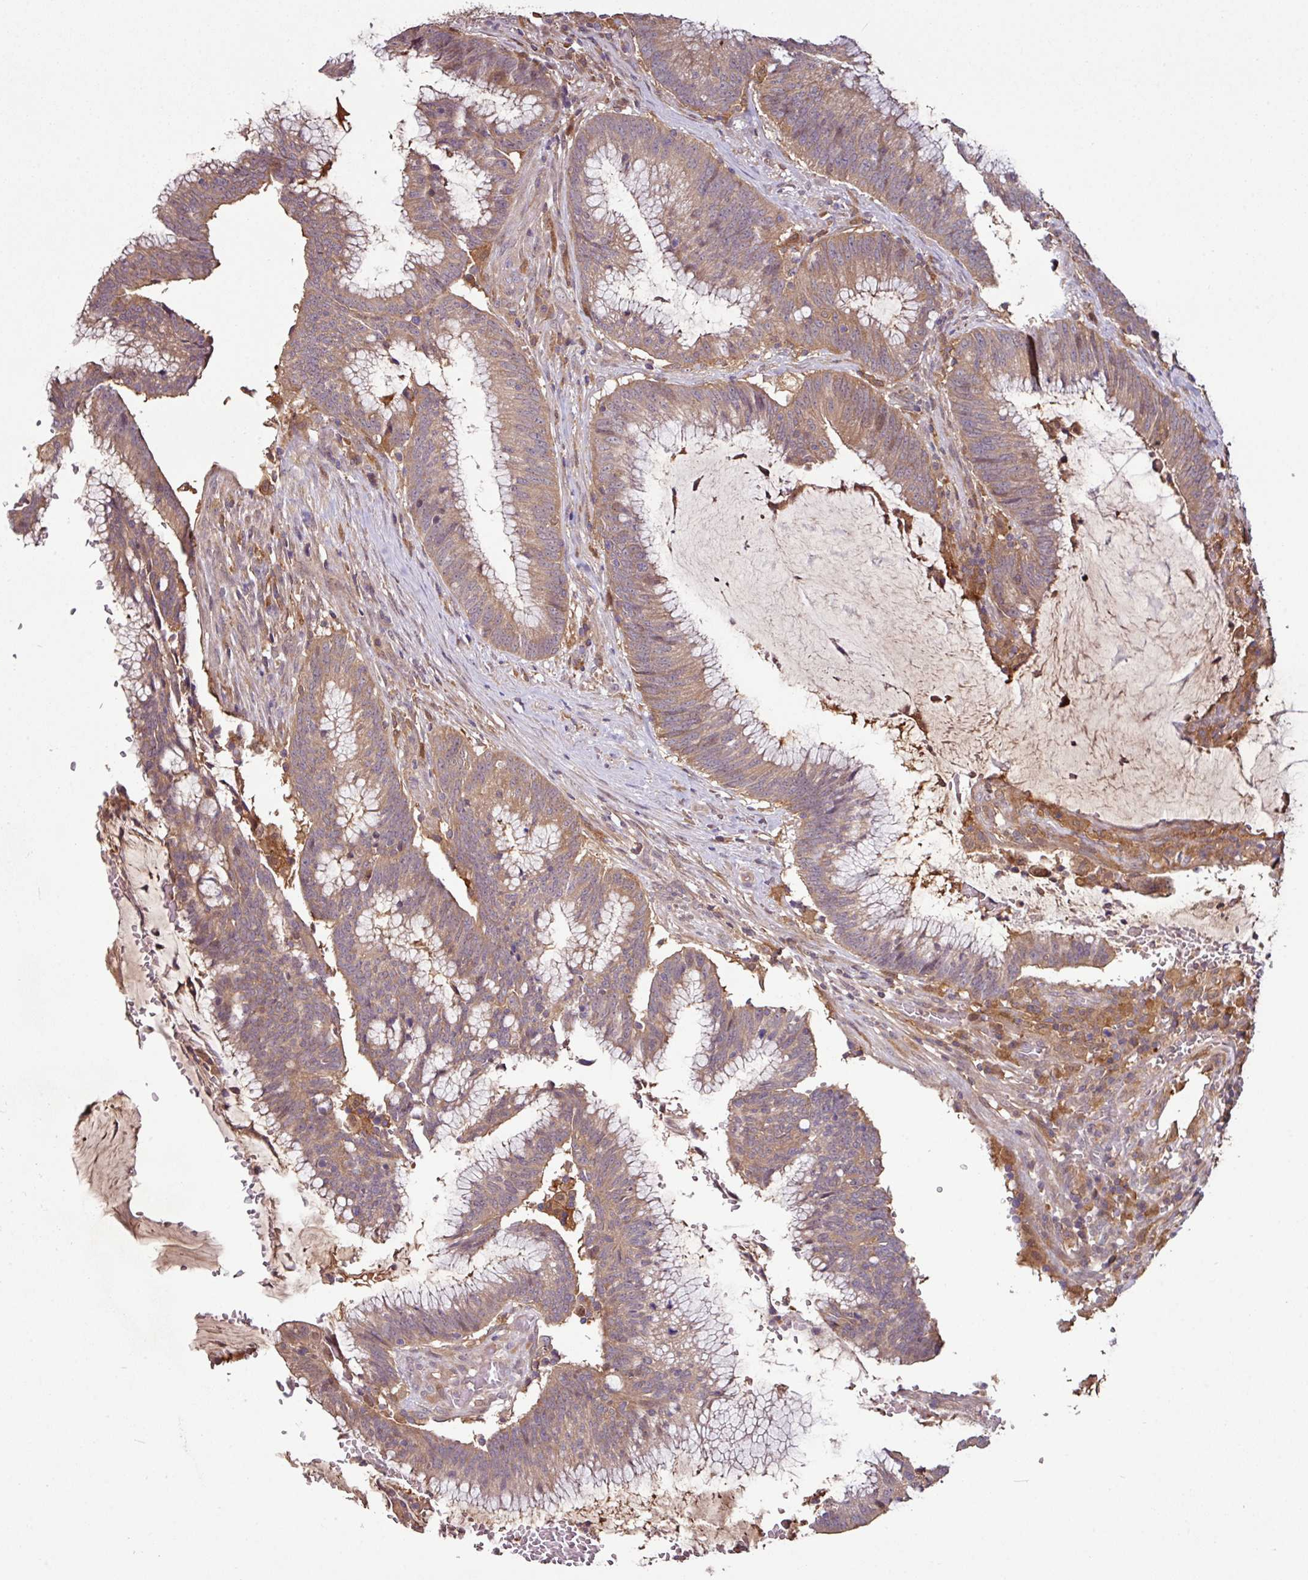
{"staining": {"intensity": "moderate", "quantity": ">75%", "location": "cytoplasmic/membranous"}, "tissue": "colorectal cancer", "cell_type": "Tumor cells", "image_type": "cancer", "snomed": [{"axis": "morphology", "description": "Adenocarcinoma, NOS"}, {"axis": "topography", "description": "Rectum"}], "caption": "Tumor cells display moderate cytoplasmic/membranous positivity in about >75% of cells in colorectal adenocarcinoma.", "gene": "GNPDA1", "patient": {"sex": "female", "age": 77}}